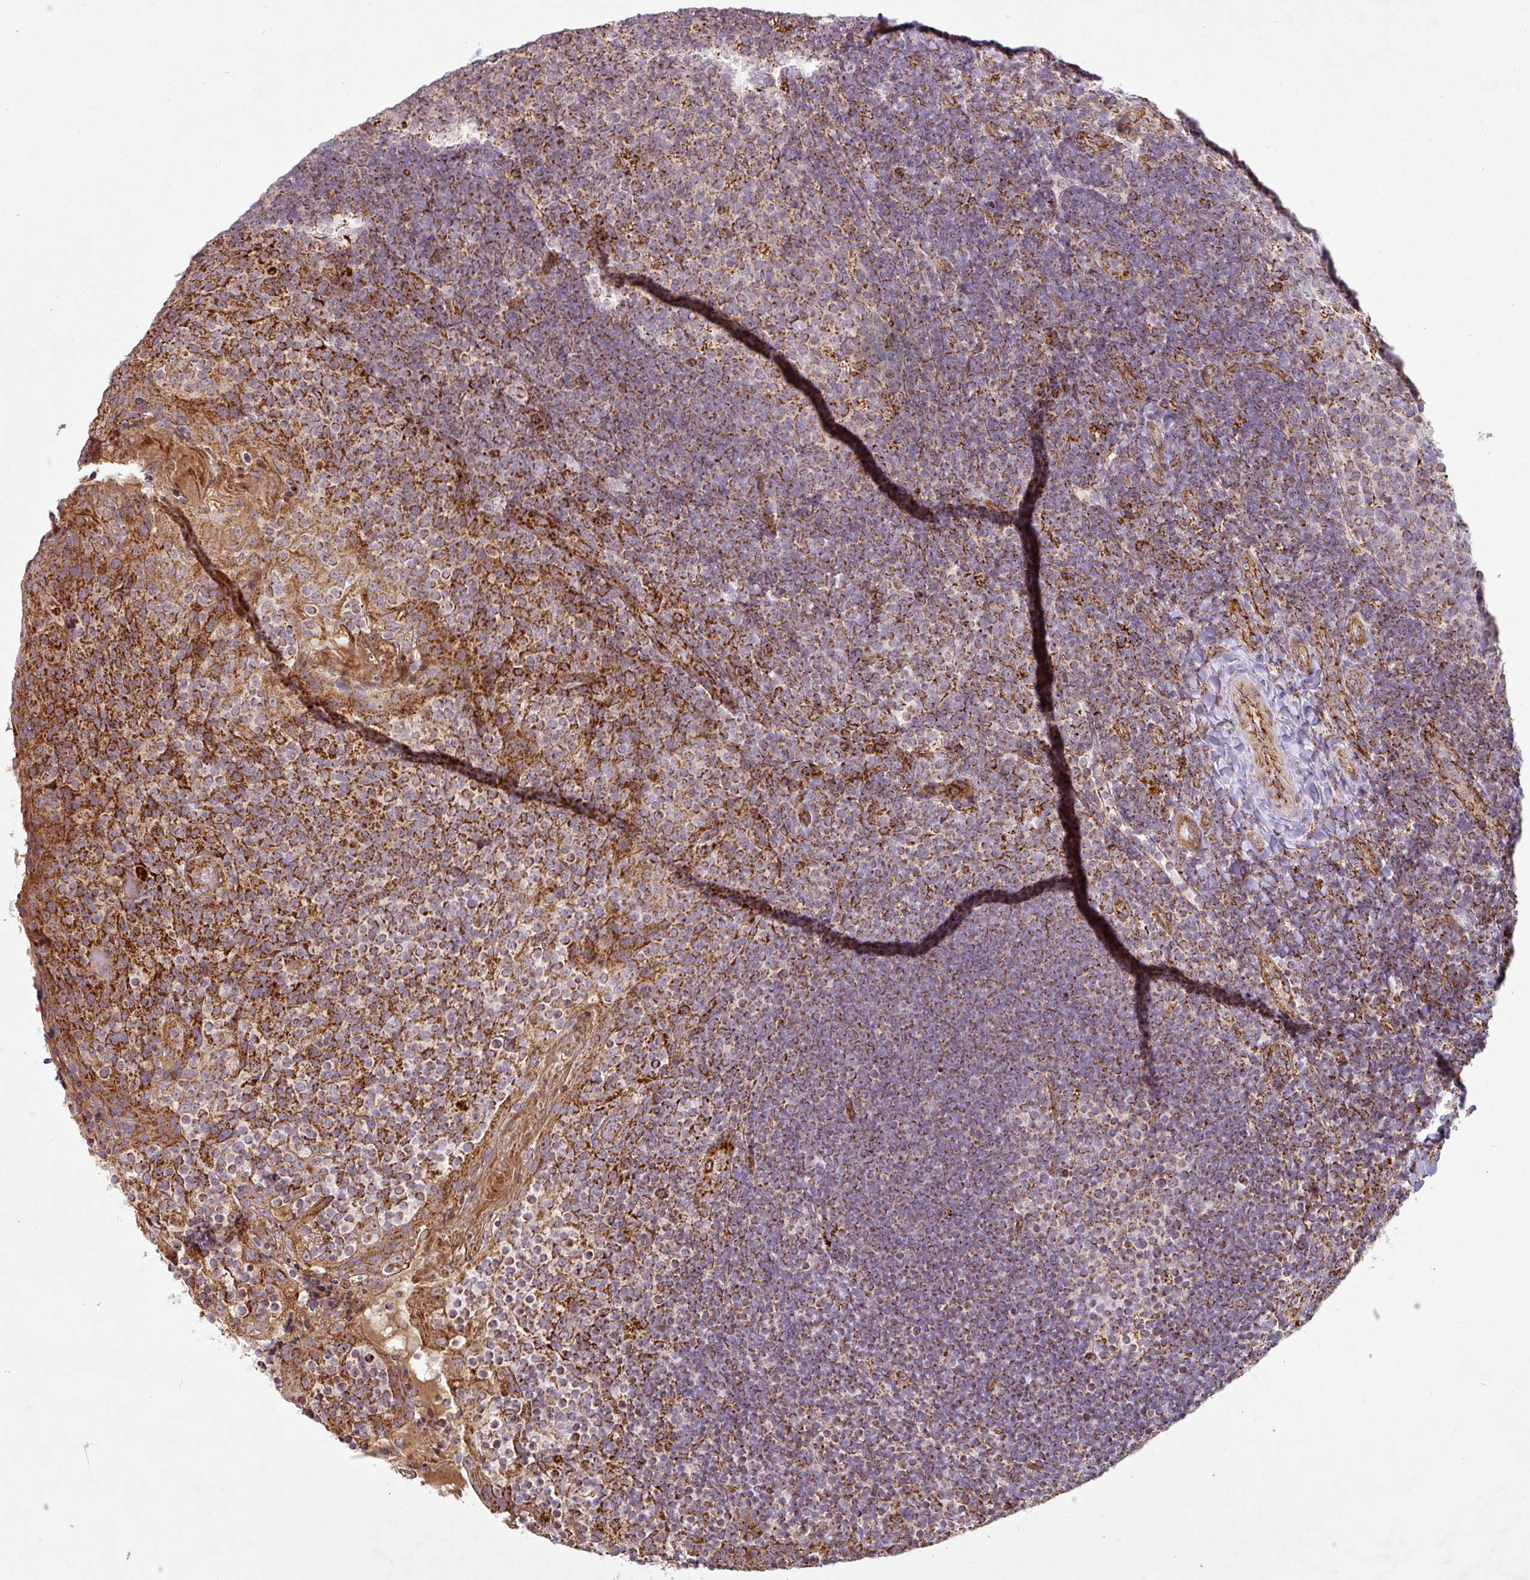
{"staining": {"intensity": "moderate", "quantity": ">75%", "location": "cytoplasmic/membranous"}, "tissue": "tonsil", "cell_type": "Germinal center cells", "image_type": "normal", "snomed": [{"axis": "morphology", "description": "Normal tissue, NOS"}, {"axis": "topography", "description": "Tonsil"}], "caption": "Moderate cytoplasmic/membranous positivity for a protein is present in approximately >75% of germinal center cells of unremarkable tonsil using immunohistochemistry.", "gene": "GPD2", "patient": {"sex": "female", "age": 10}}